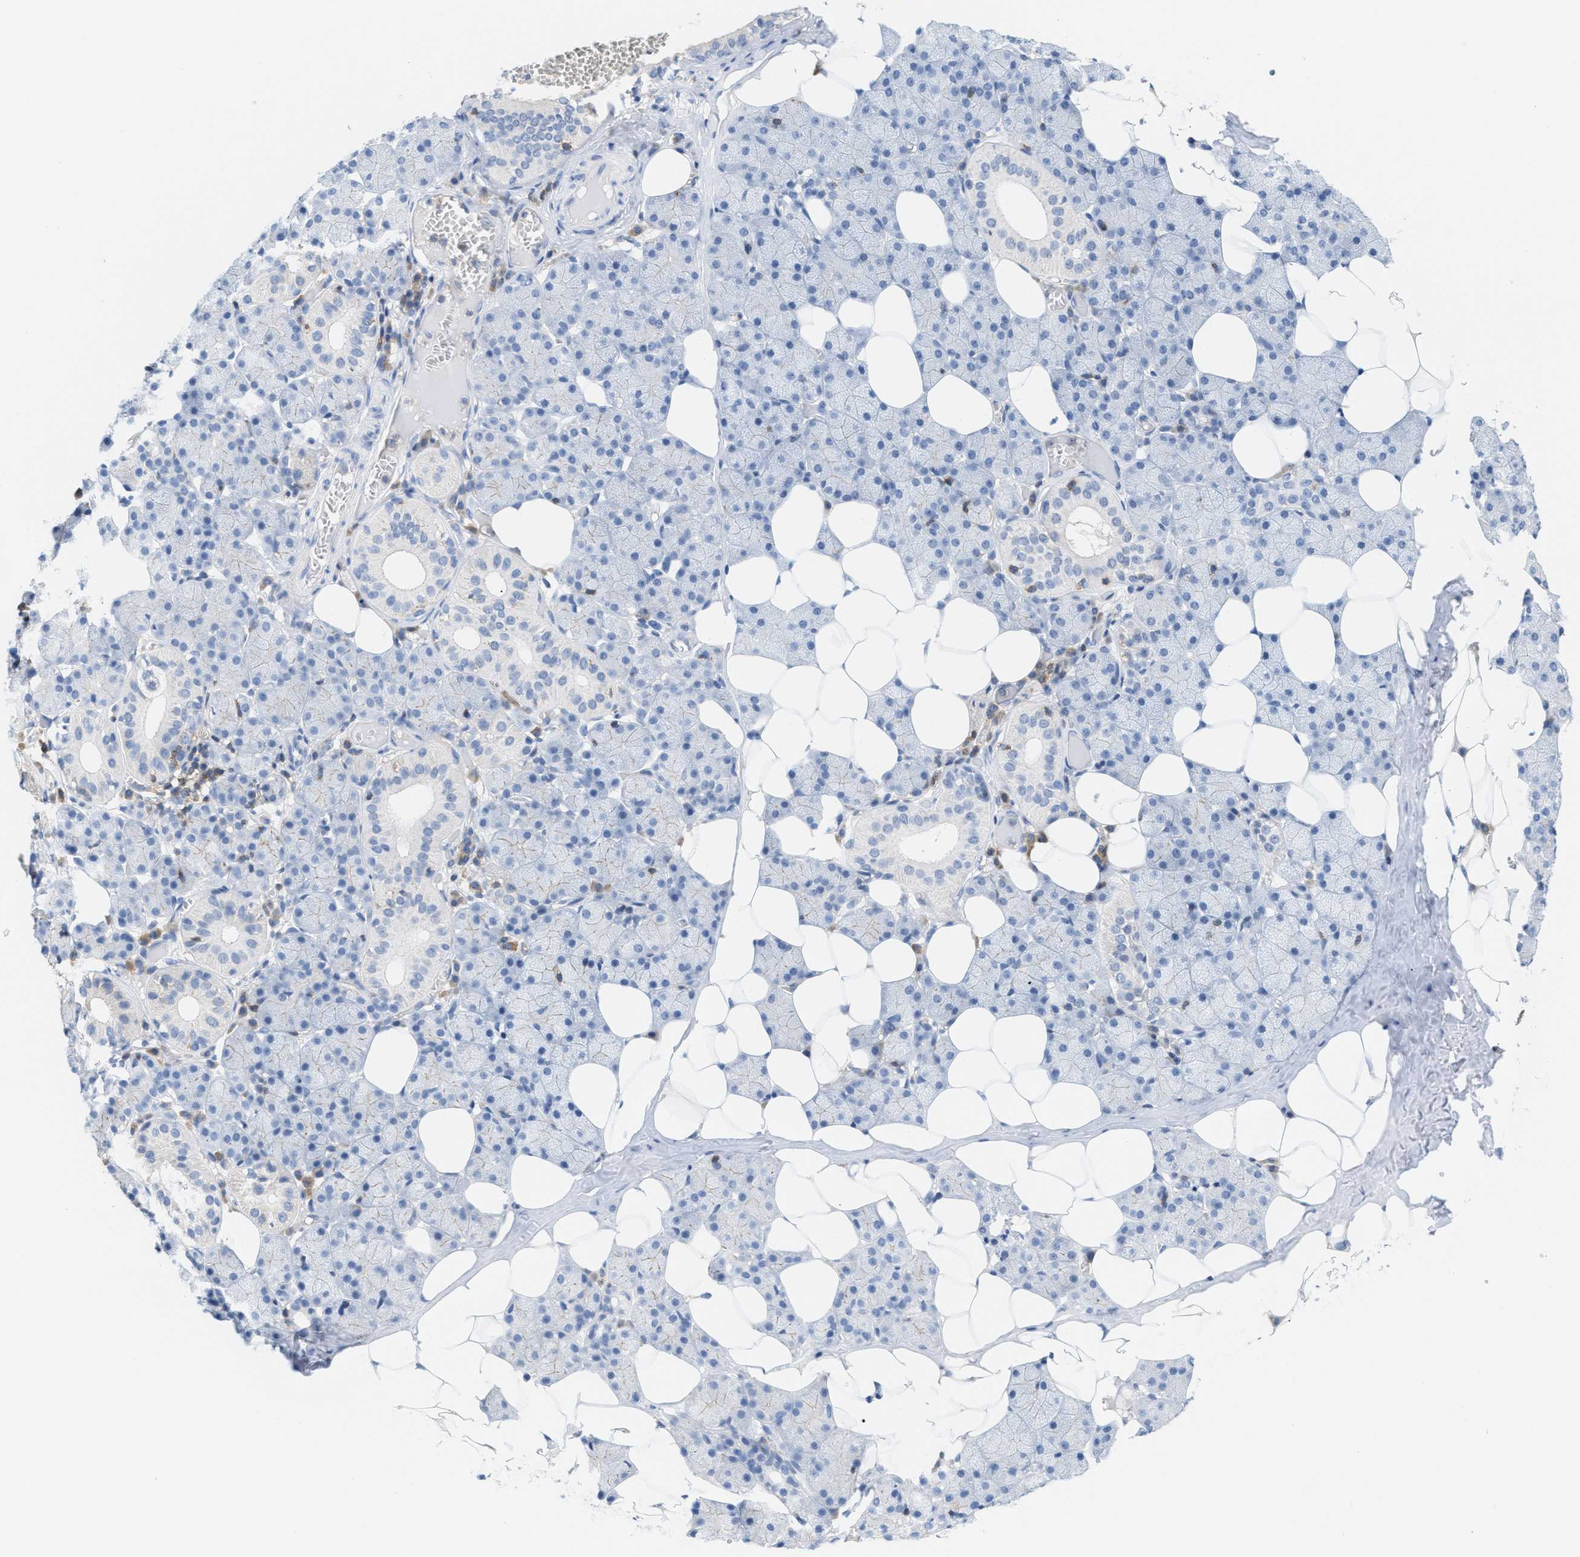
{"staining": {"intensity": "negative", "quantity": "none", "location": "none"}, "tissue": "salivary gland", "cell_type": "Glandular cells", "image_type": "normal", "snomed": [{"axis": "morphology", "description": "Normal tissue, NOS"}, {"axis": "topography", "description": "Salivary gland"}], "caption": "A high-resolution photomicrograph shows immunohistochemistry staining of unremarkable salivary gland, which displays no significant staining in glandular cells. Brightfield microscopy of immunohistochemistry (IHC) stained with DAB (3,3'-diaminobenzidine) (brown) and hematoxylin (blue), captured at high magnification.", "gene": "IL16", "patient": {"sex": "female", "age": 33}}